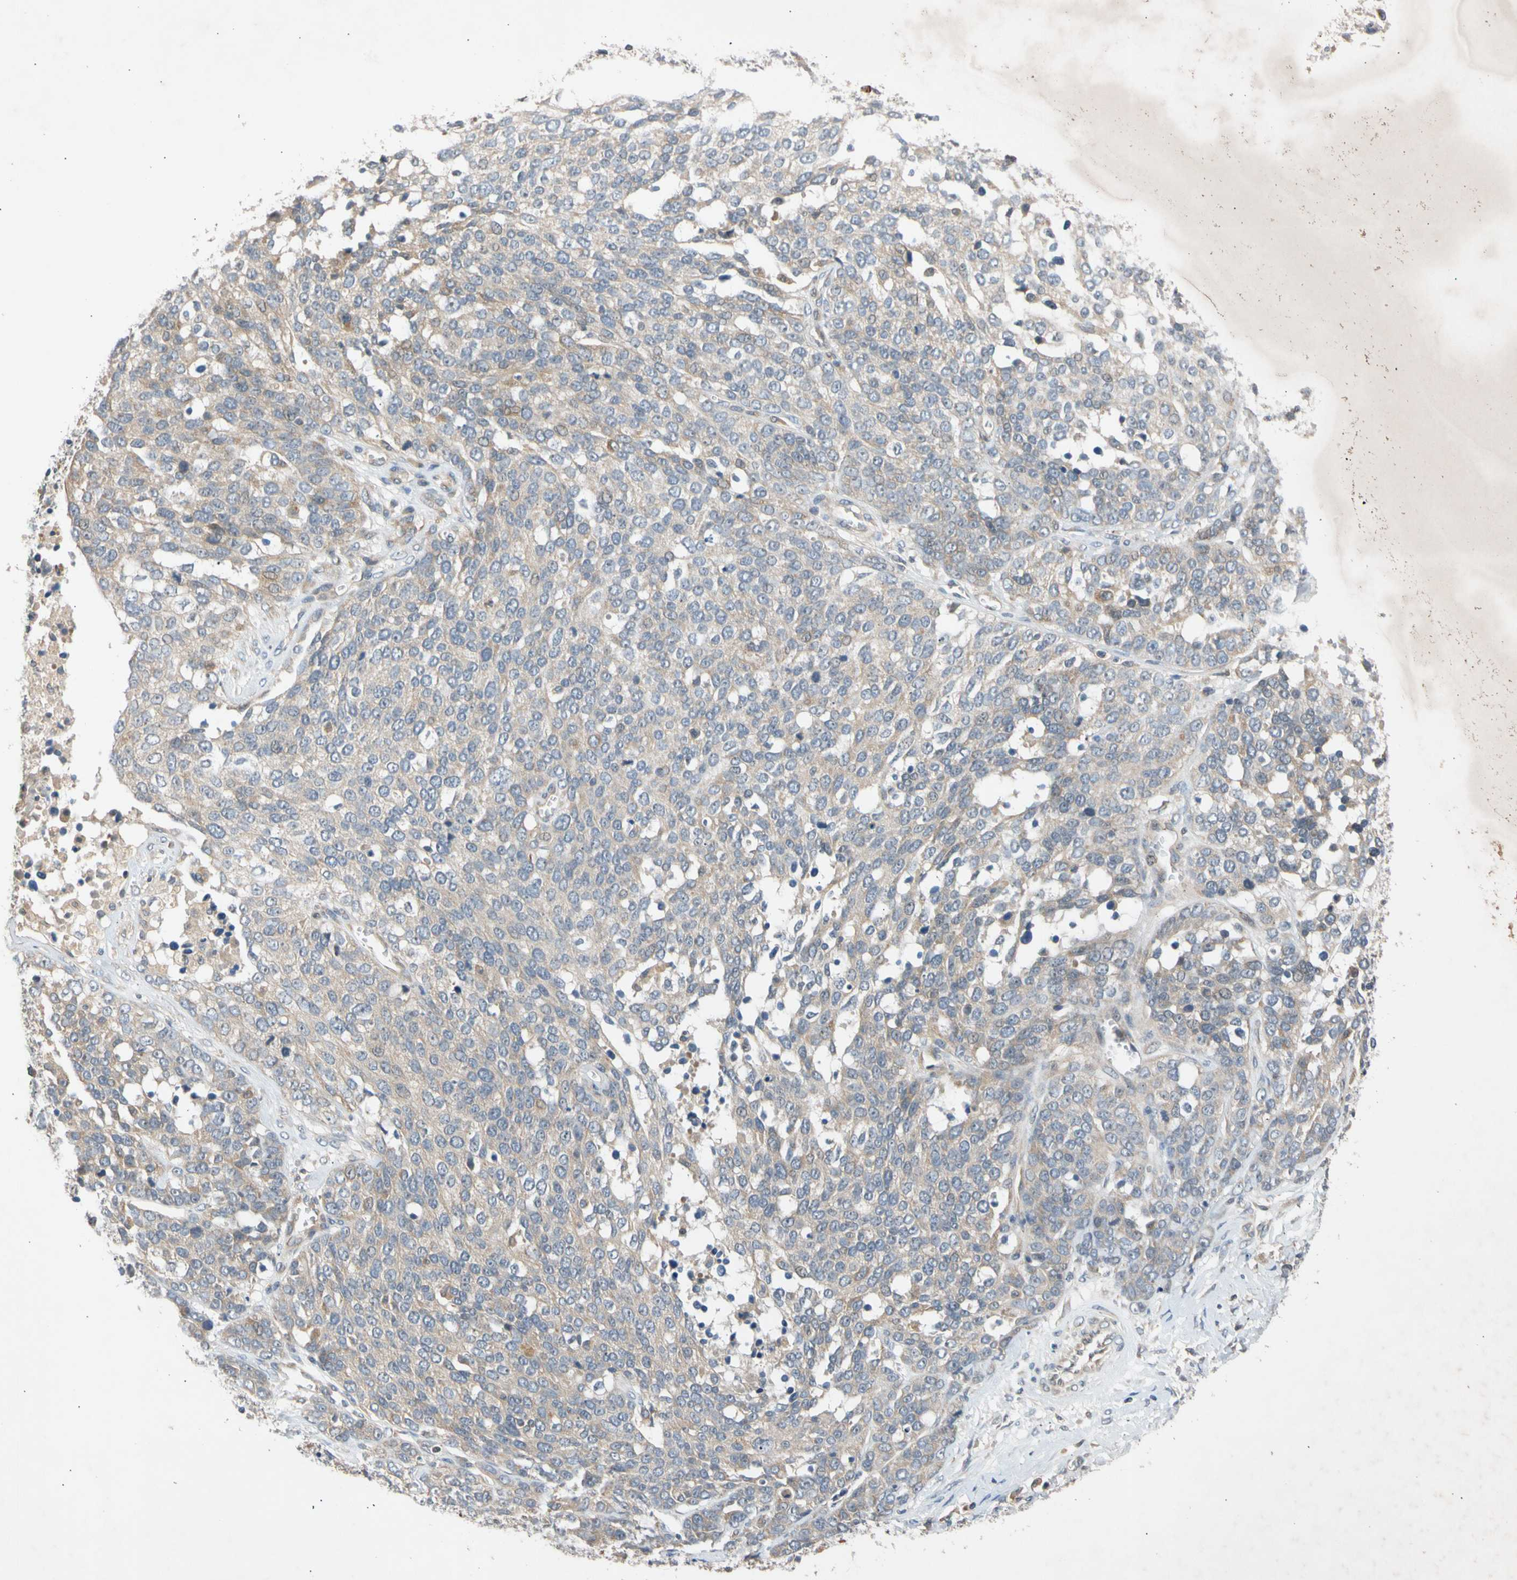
{"staining": {"intensity": "weak", "quantity": ">75%", "location": "cytoplasmic/membranous"}, "tissue": "ovarian cancer", "cell_type": "Tumor cells", "image_type": "cancer", "snomed": [{"axis": "morphology", "description": "Cystadenocarcinoma, serous, NOS"}, {"axis": "topography", "description": "Ovary"}], "caption": "The immunohistochemical stain shows weak cytoplasmic/membranous expression in tumor cells of ovarian serous cystadenocarcinoma tissue. The staining was performed using DAB (3,3'-diaminobenzidine), with brown indicating positive protein expression. Nuclei are stained blue with hematoxylin.", "gene": "CNST", "patient": {"sex": "female", "age": 44}}